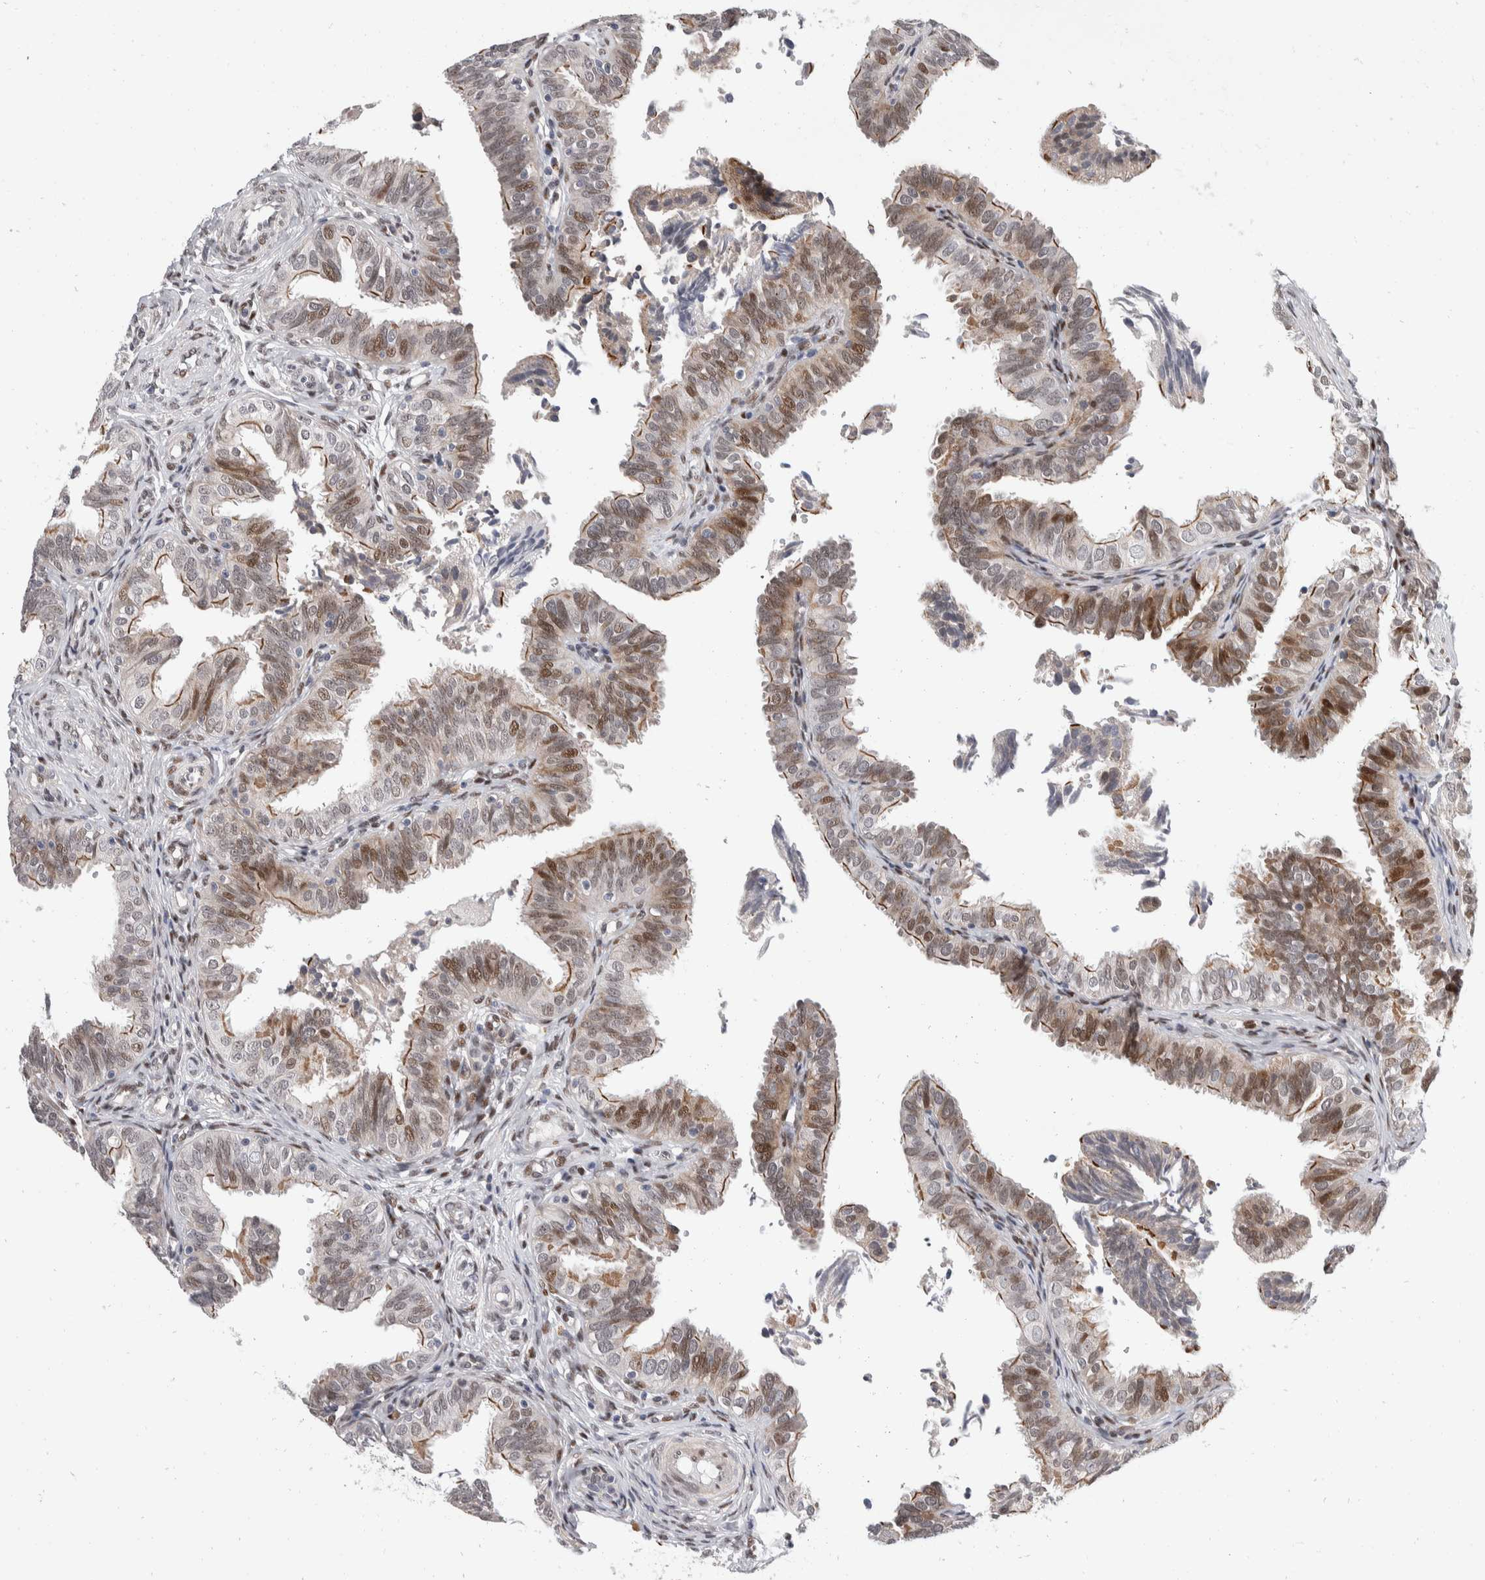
{"staining": {"intensity": "moderate", "quantity": "25%-75%", "location": "cytoplasmic/membranous,nuclear"}, "tissue": "fallopian tube", "cell_type": "Glandular cells", "image_type": "normal", "snomed": [{"axis": "morphology", "description": "Normal tissue, NOS"}, {"axis": "topography", "description": "Fallopian tube"}], "caption": "Glandular cells show medium levels of moderate cytoplasmic/membranous,nuclear staining in approximately 25%-75% of cells in benign human fallopian tube.", "gene": "ZNF703", "patient": {"sex": "female", "age": 35}}